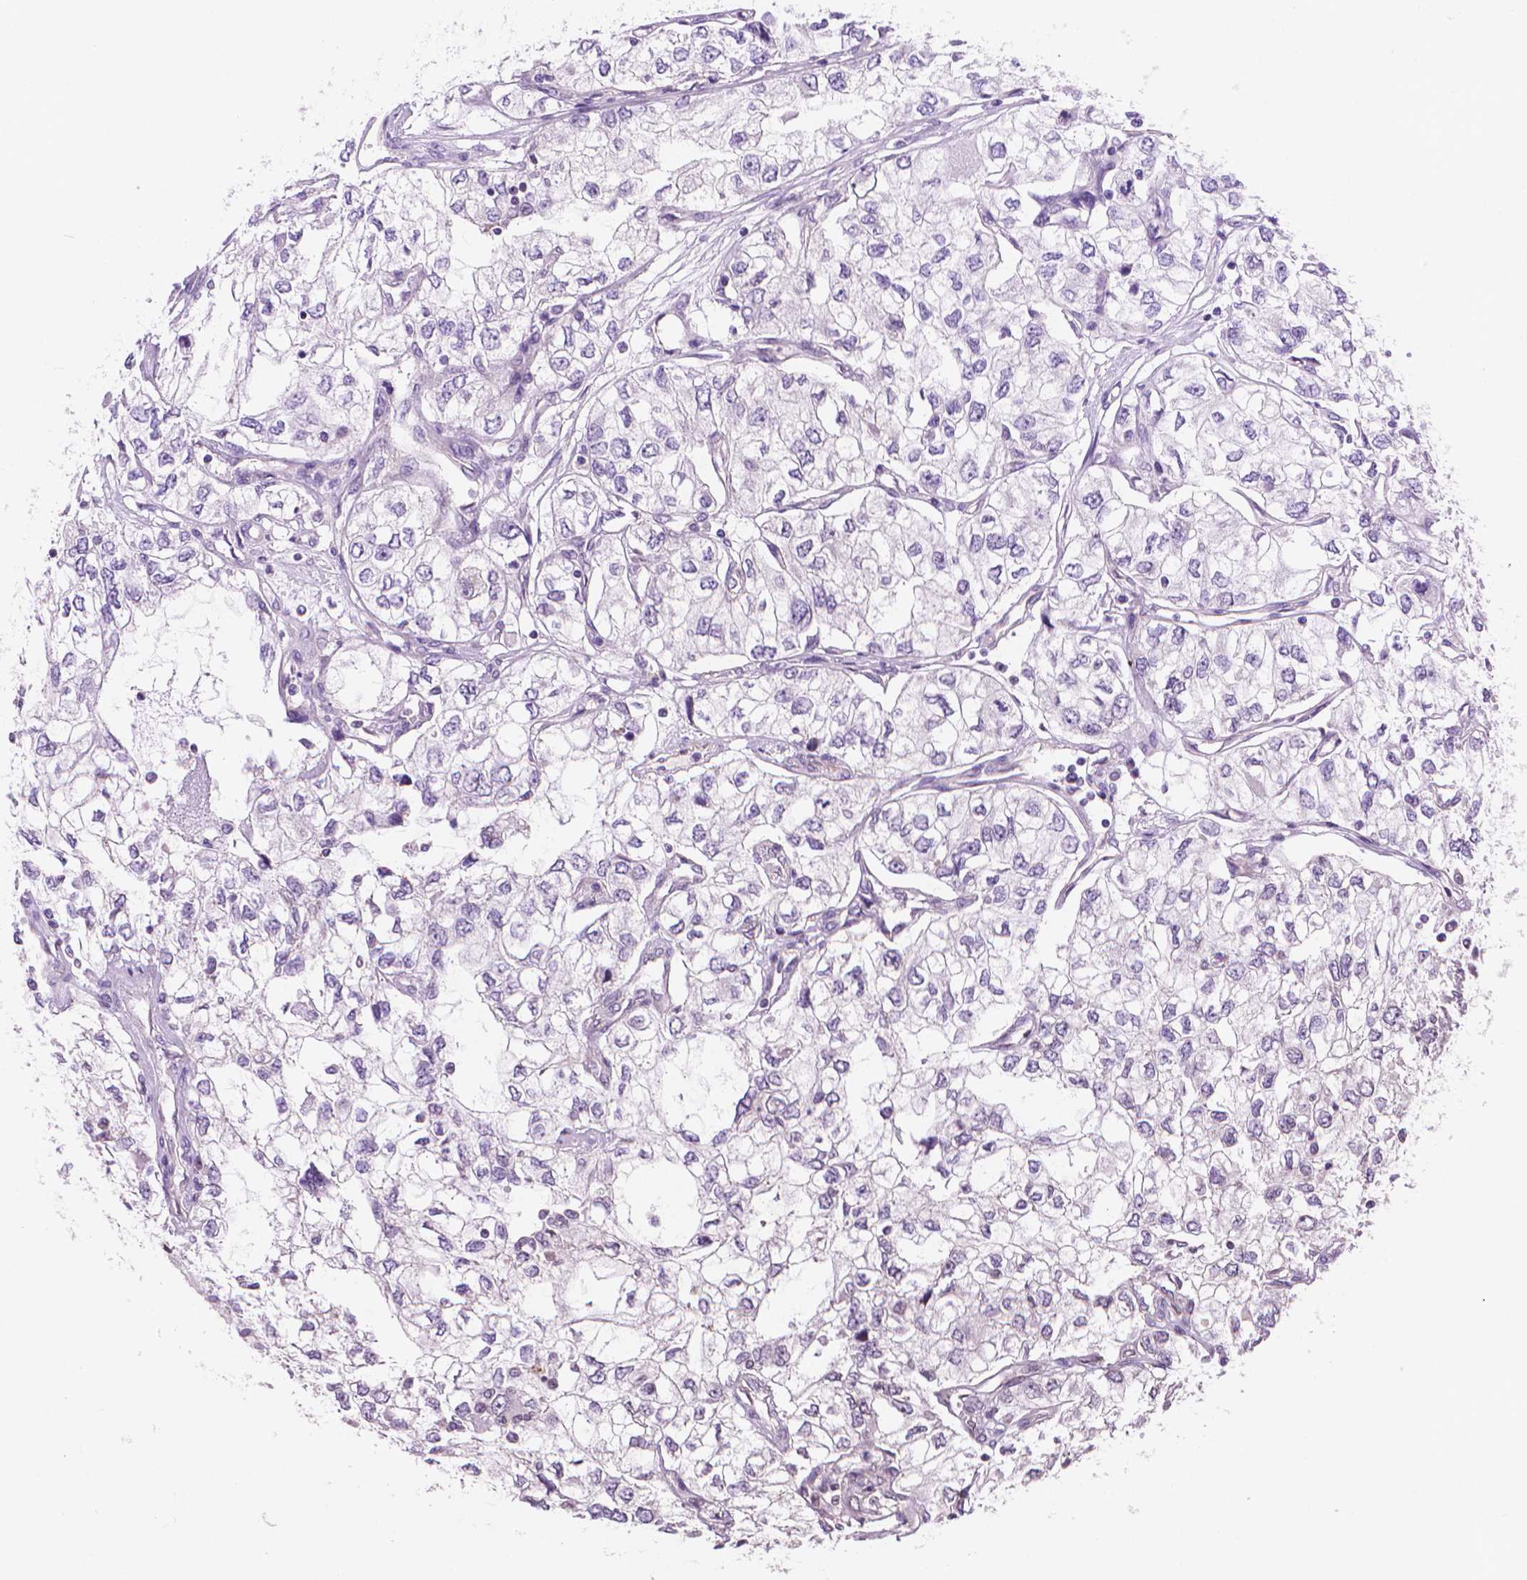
{"staining": {"intensity": "negative", "quantity": "none", "location": "none"}, "tissue": "renal cancer", "cell_type": "Tumor cells", "image_type": "cancer", "snomed": [{"axis": "morphology", "description": "Adenocarcinoma, NOS"}, {"axis": "topography", "description": "Kidney"}], "caption": "The immunohistochemistry micrograph has no significant positivity in tumor cells of renal adenocarcinoma tissue. The staining was performed using DAB to visualize the protein expression in brown, while the nuclei were stained in blue with hematoxylin (Magnification: 20x).", "gene": "TMEM184A", "patient": {"sex": "female", "age": 59}}